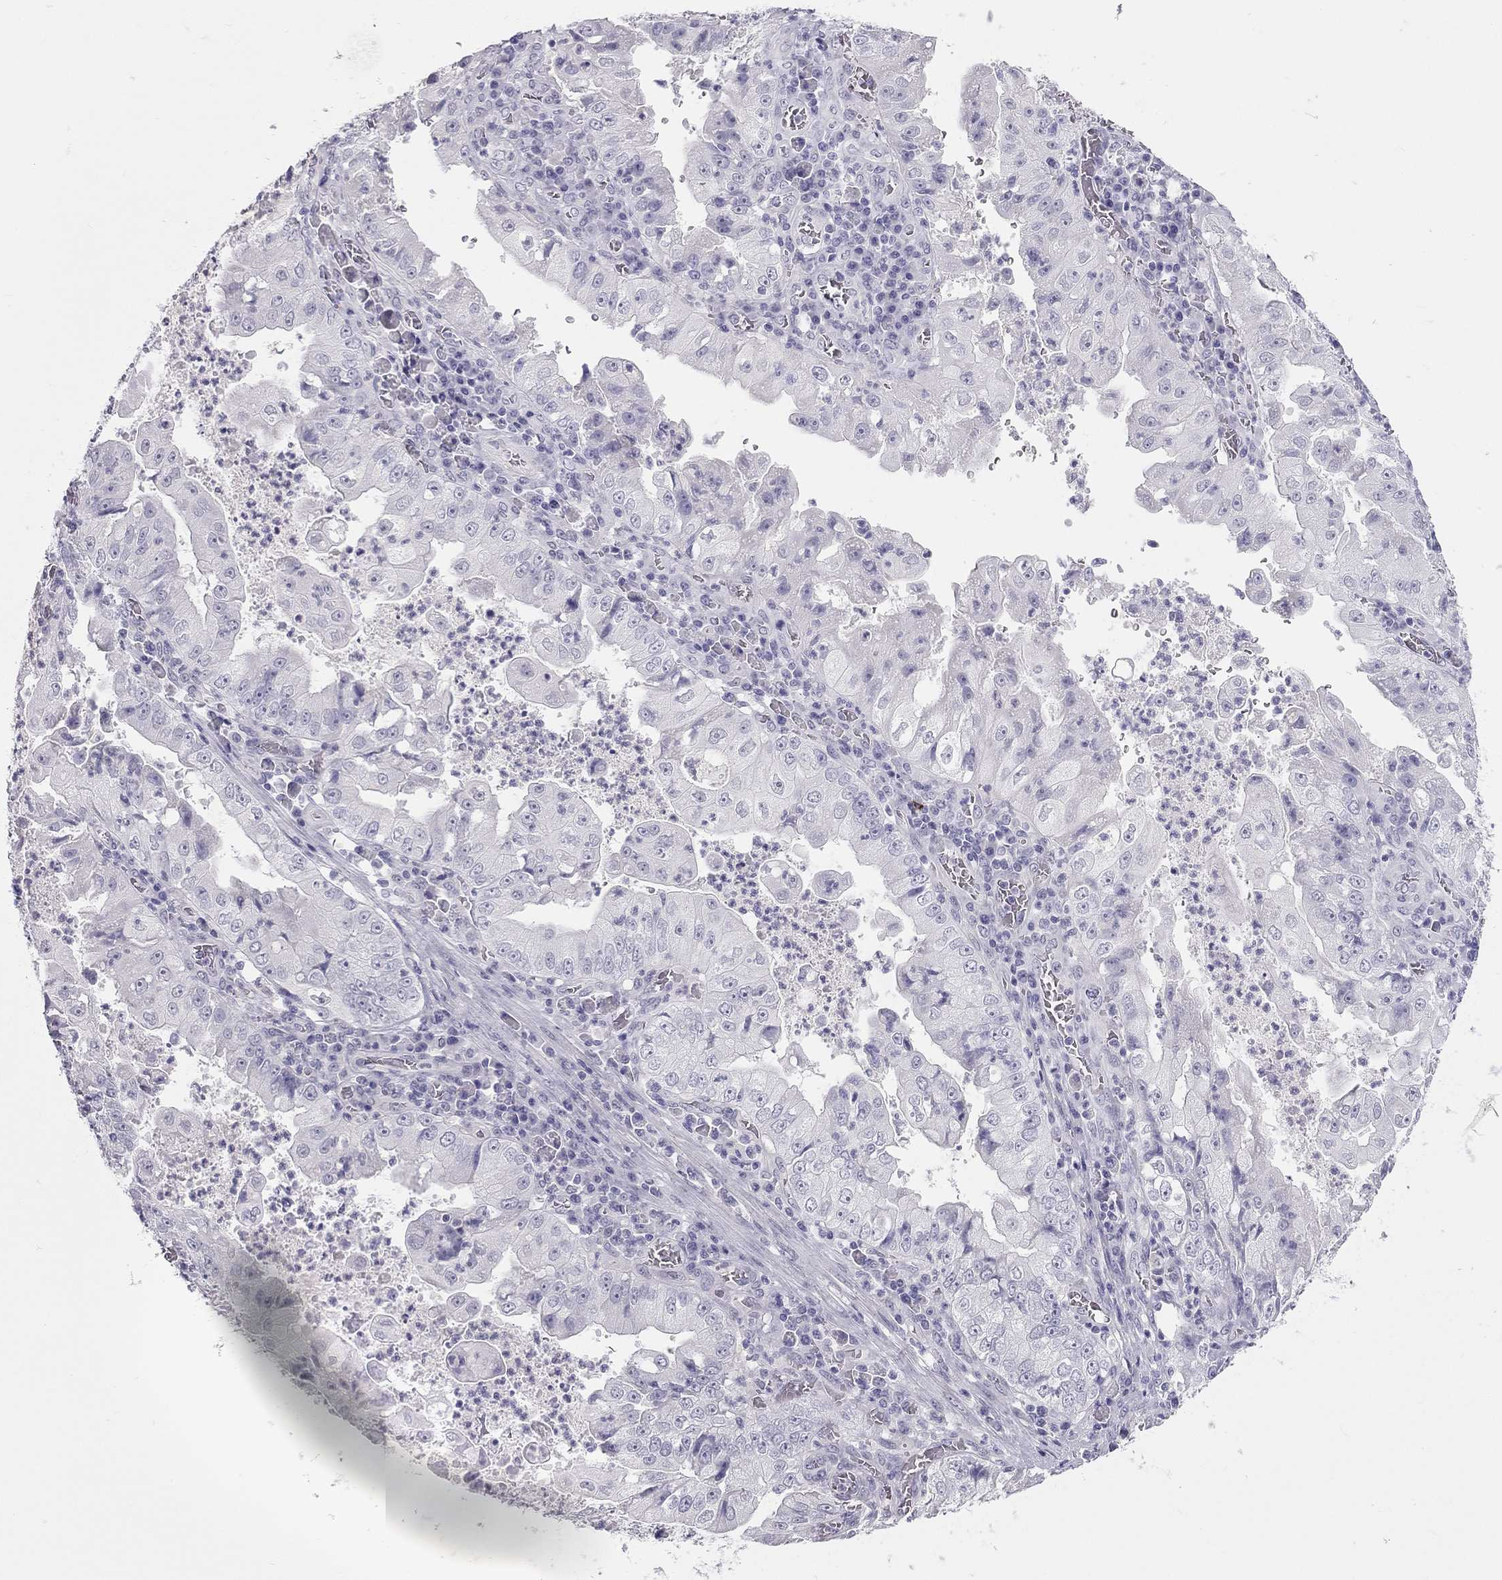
{"staining": {"intensity": "negative", "quantity": "none", "location": "none"}, "tissue": "stomach cancer", "cell_type": "Tumor cells", "image_type": "cancer", "snomed": [{"axis": "morphology", "description": "Adenocarcinoma, NOS"}, {"axis": "topography", "description": "Stomach"}], "caption": "The image exhibits no staining of tumor cells in adenocarcinoma (stomach).", "gene": "SPATA12", "patient": {"sex": "male", "age": 76}}